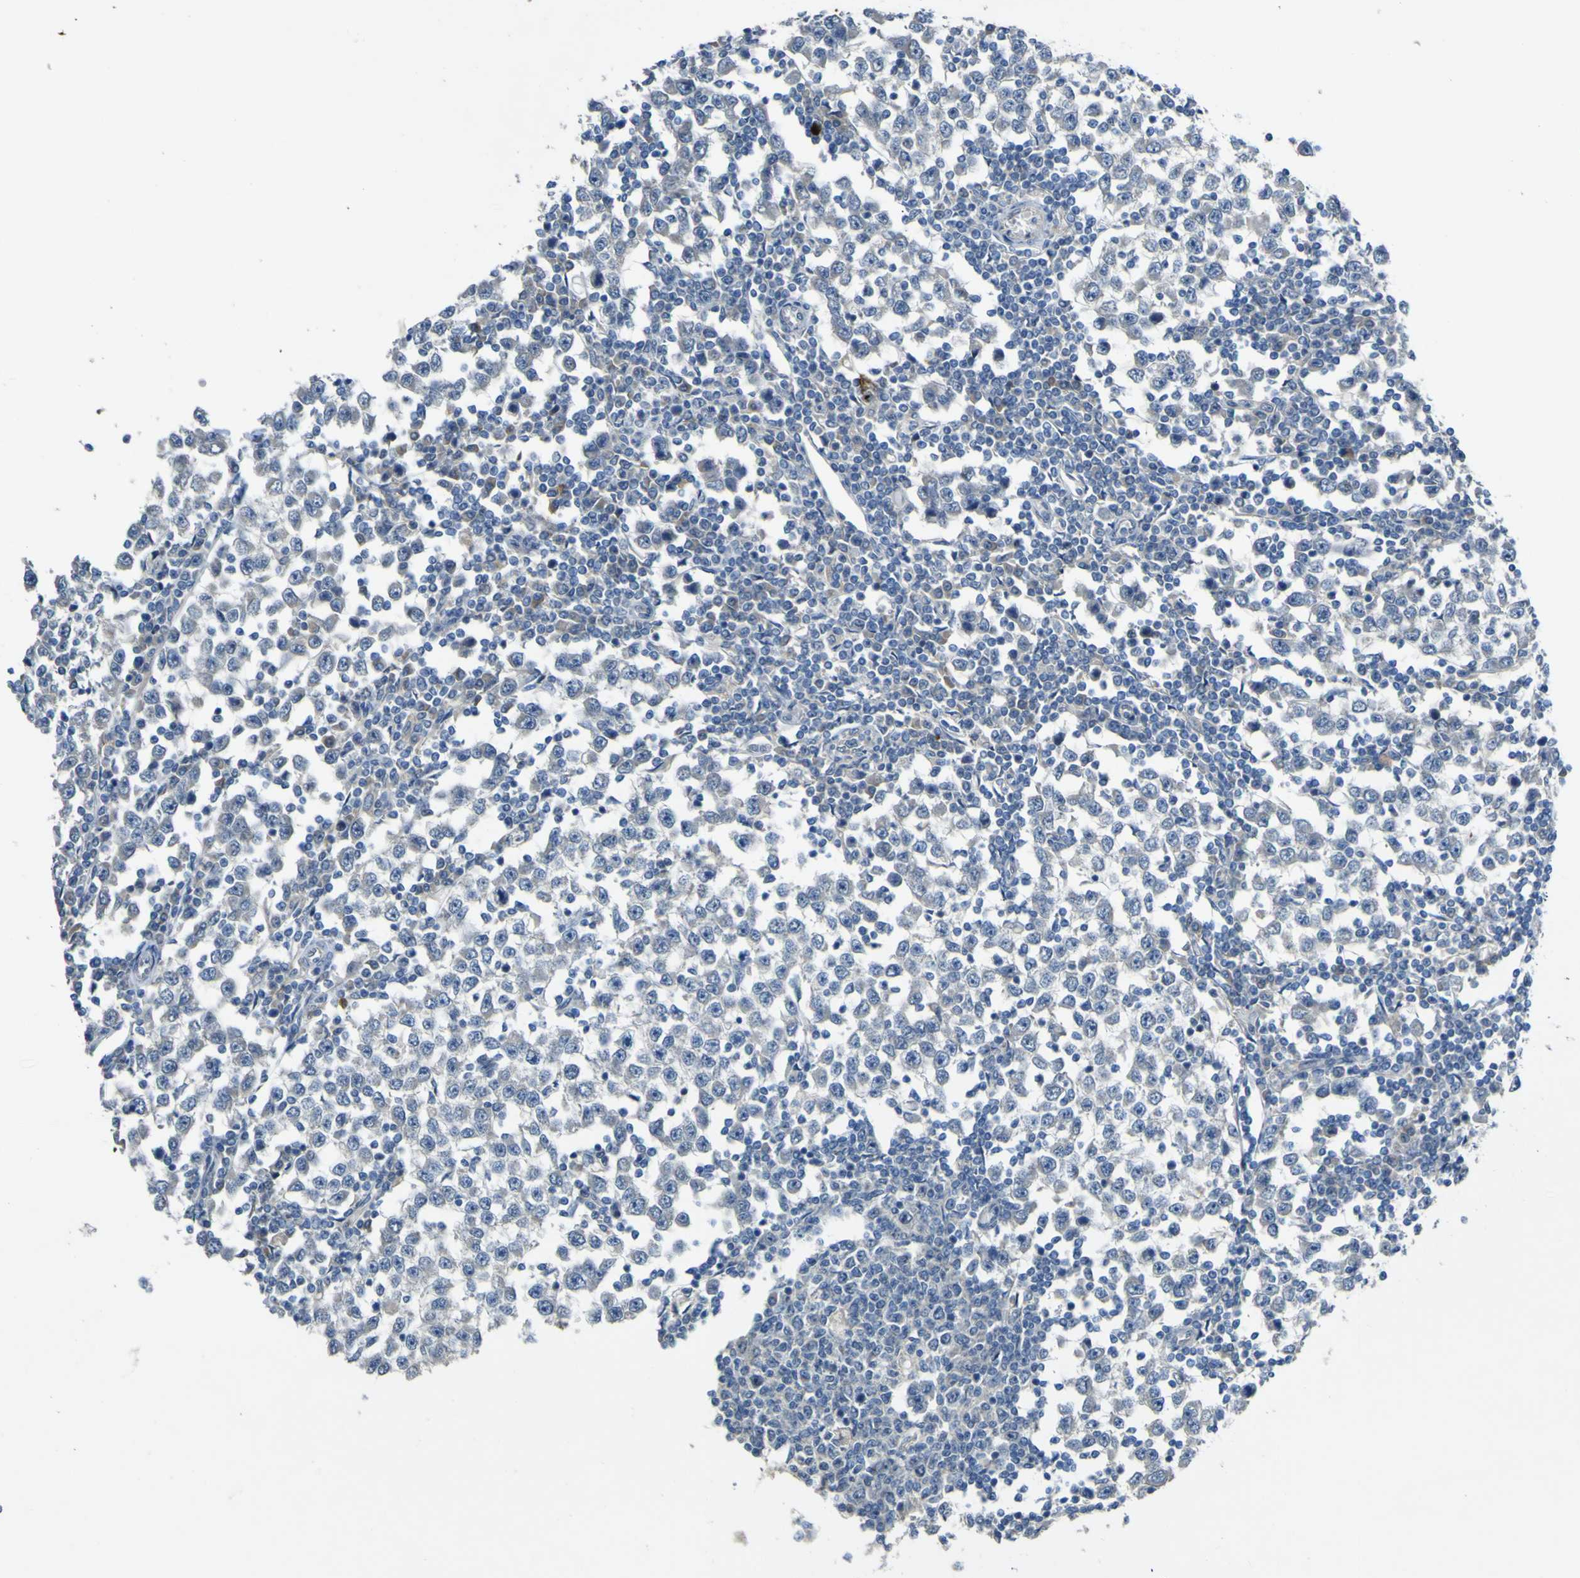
{"staining": {"intensity": "negative", "quantity": "none", "location": "none"}, "tissue": "testis cancer", "cell_type": "Tumor cells", "image_type": "cancer", "snomed": [{"axis": "morphology", "description": "Seminoma, NOS"}, {"axis": "topography", "description": "Testis"}], "caption": "The immunohistochemistry (IHC) micrograph has no significant expression in tumor cells of testis cancer tissue. (DAB (3,3'-diaminobenzidine) IHC, high magnification).", "gene": "LDLR", "patient": {"sex": "male", "age": 65}}